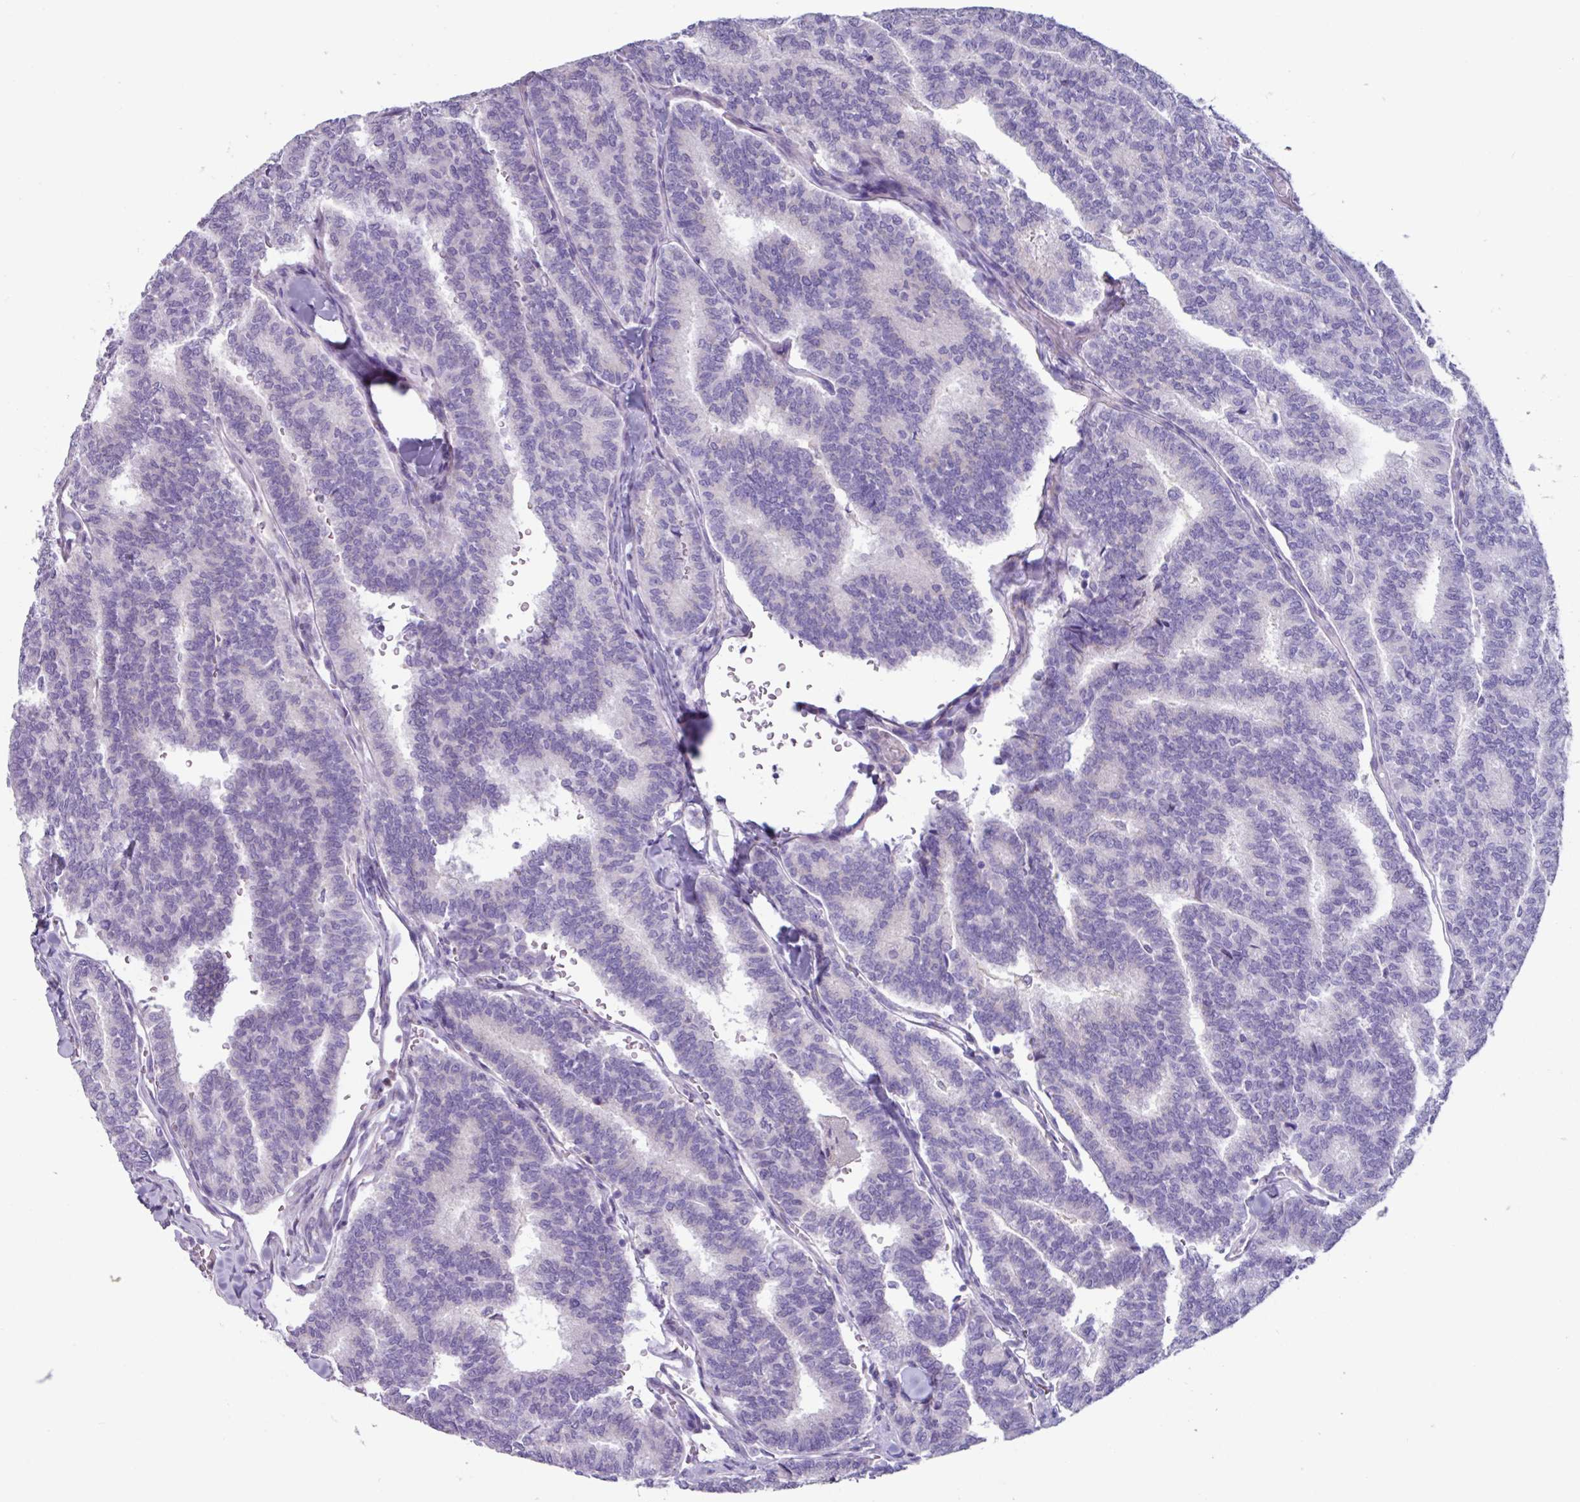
{"staining": {"intensity": "negative", "quantity": "none", "location": "none"}, "tissue": "thyroid cancer", "cell_type": "Tumor cells", "image_type": "cancer", "snomed": [{"axis": "morphology", "description": "Papillary adenocarcinoma, NOS"}, {"axis": "topography", "description": "Thyroid gland"}], "caption": "Immunohistochemical staining of human thyroid cancer shows no significant expression in tumor cells.", "gene": "ADGRE1", "patient": {"sex": "female", "age": 35}}